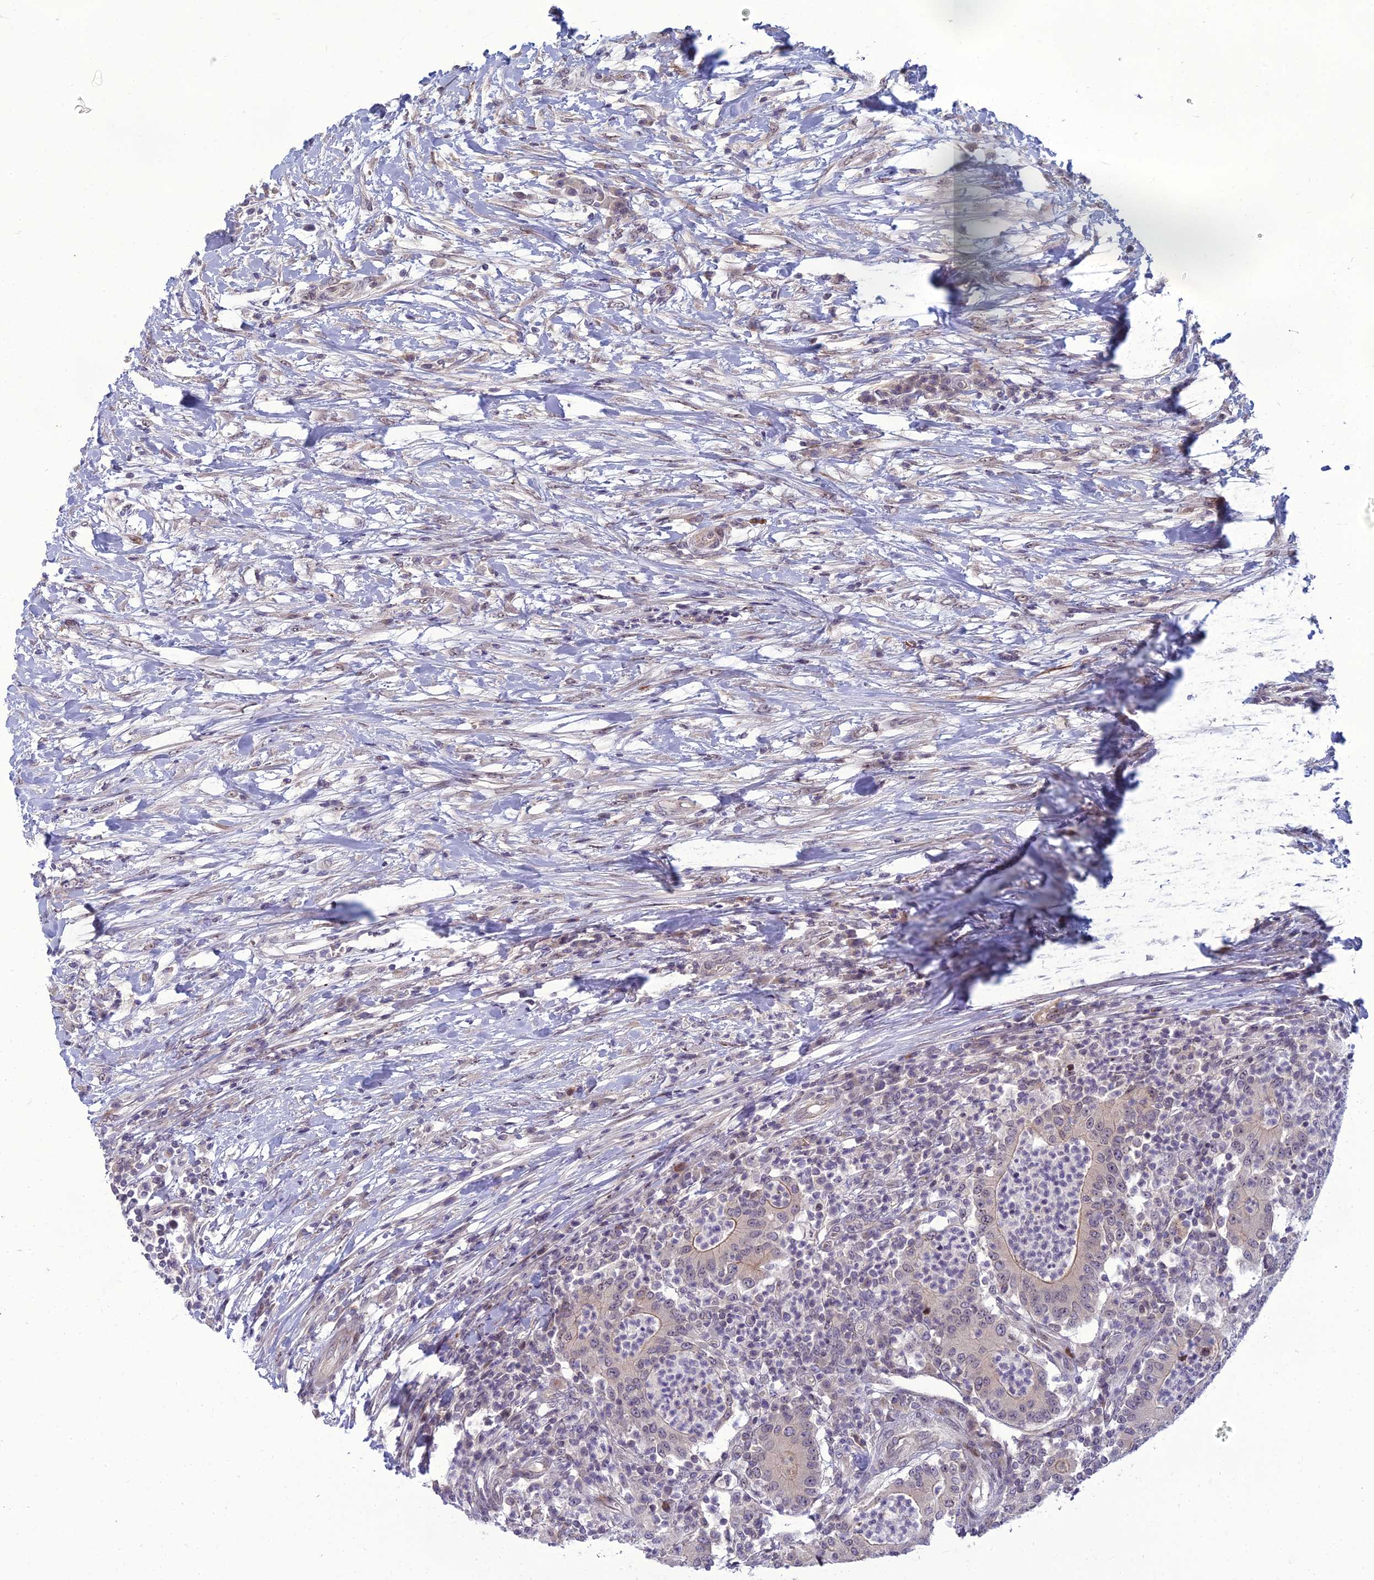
{"staining": {"intensity": "weak", "quantity": "<25%", "location": "nuclear"}, "tissue": "colorectal cancer", "cell_type": "Tumor cells", "image_type": "cancer", "snomed": [{"axis": "morphology", "description": "Adenocarcinoma, NOS"}, {"axis": "topography", "description": "Colon"}], "caption": "IHC micrograph of neoplastic tissue: human colorectal cancer stained with DAB reveals no significant protein expression in tumor cells. Nuclei are stained in blue.", "gene": "DTX2", "patient": {"sex": "male", "age": 83}}